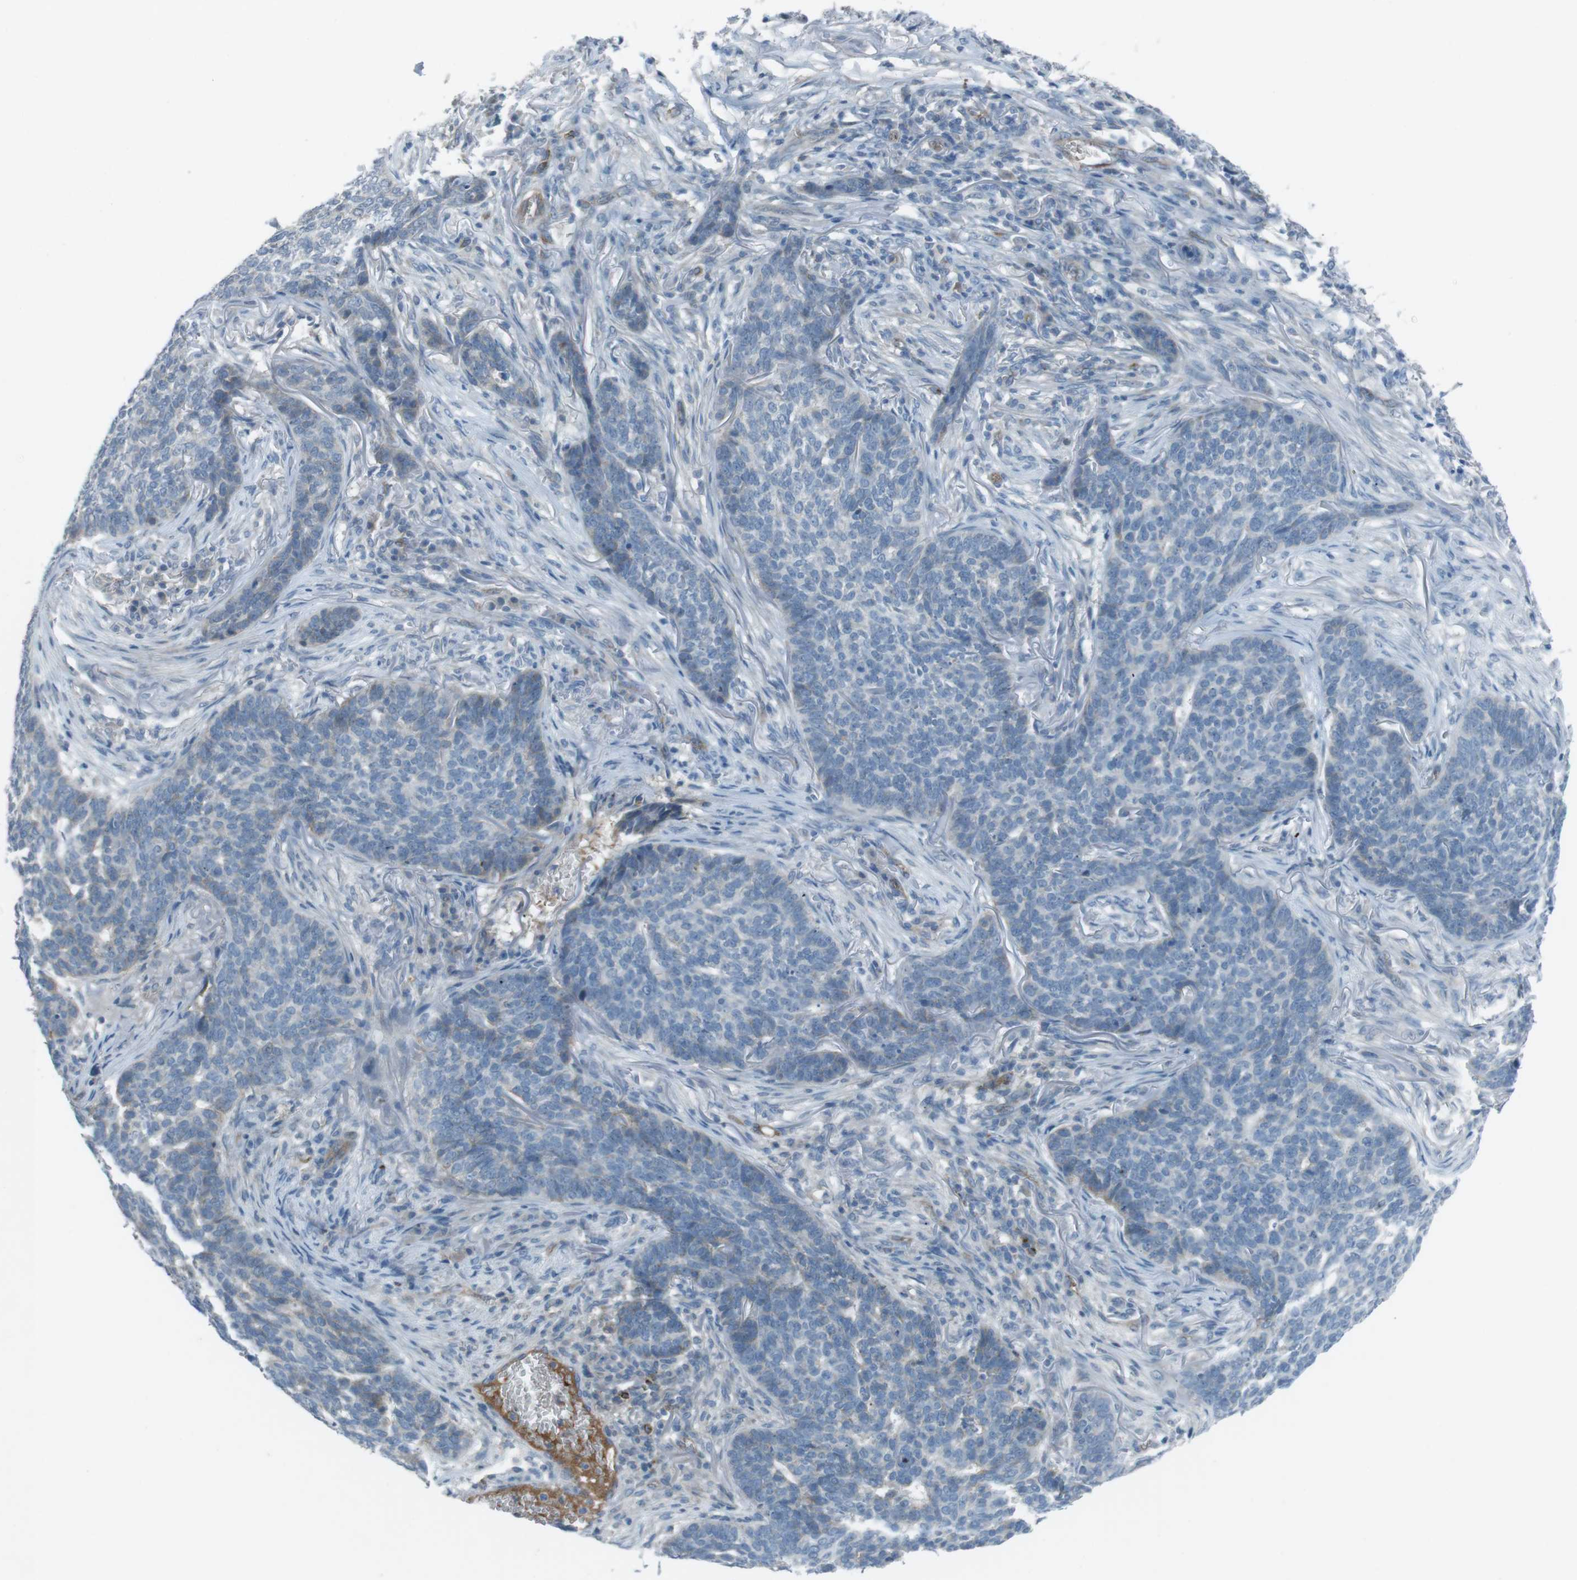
{"staining": {"intensity": "negative", "quantity": "none", "location": "none"}, "tissue": "skin cancer", "cell_type": "Tumor cells", "image_type": "cancer", "snomed": [{"axis": "morphology", "description": "Basal cell carcinoma"}, {"axis": "topography", "description": "Skin"}], "caption": "Skin cancer (basal cell carcinoma) stained for a protein using immunohistochemistry (IHC) demonstrates no positivity tumor cells.", "gene": "SPTA1", "patient": {"sex": "male", "age": 85}}